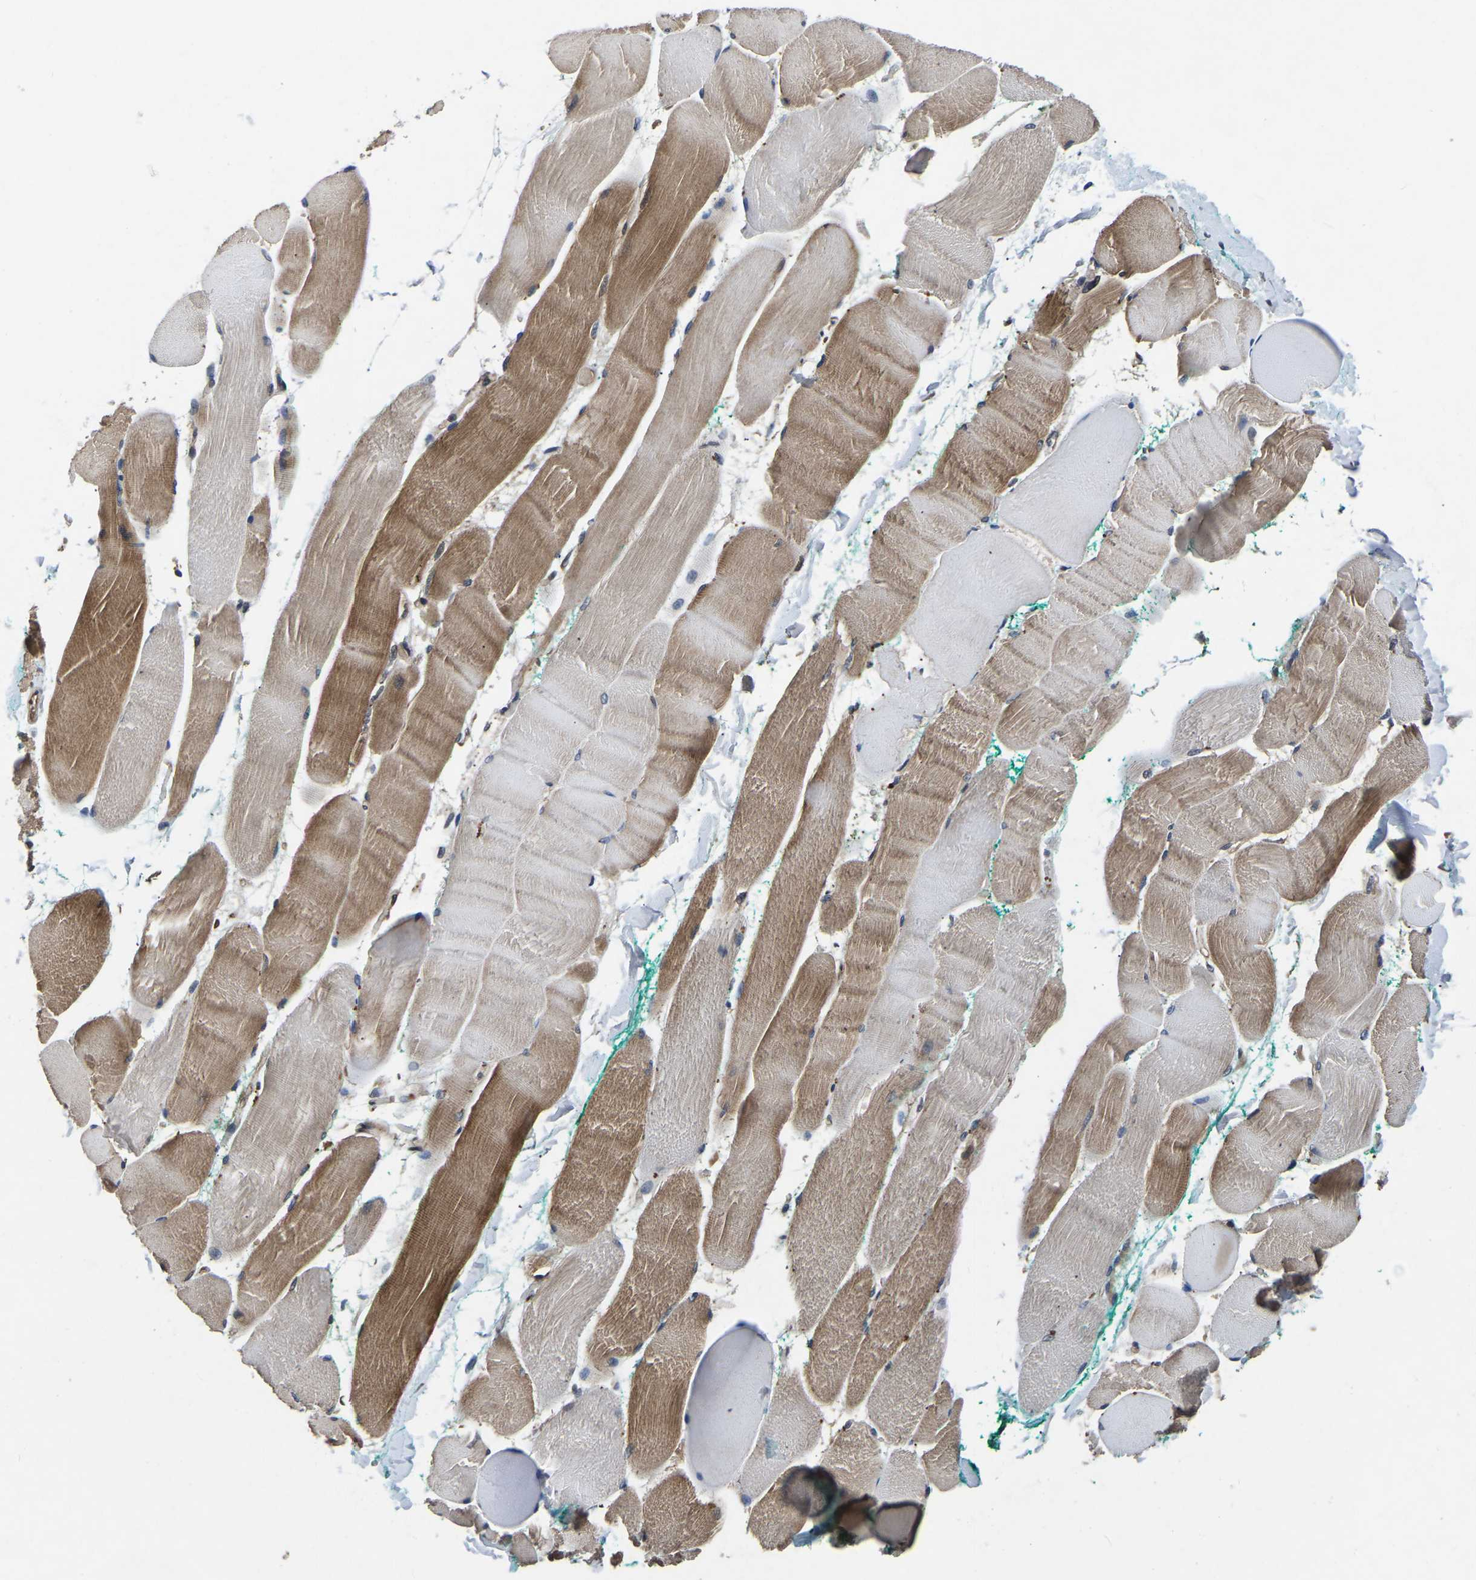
{"staining": {"intensity": "moderate", "quantity": "25%-75%", "location": "cytoplasmic/membranous"}, "tissue": "skeletal muscle", "cell_type": "Myocytes", "image_type": "normal", "snomed": [{"axis": "morphology", "description": "Normal tissue, NOS"}, {"axis": "morphology", "description": "Squamous cell carcinoma, NOS"}, {"axis": "topography", "description": "Skeletal muscle"}], "caption": "A photomicrograph of human skeletal muscle stained for a protein reveals moderate cytoplasmic/membranous brown staining in myocytes.", "gene": "FGD5", "patient": {"sex": "male", "age": 51}}